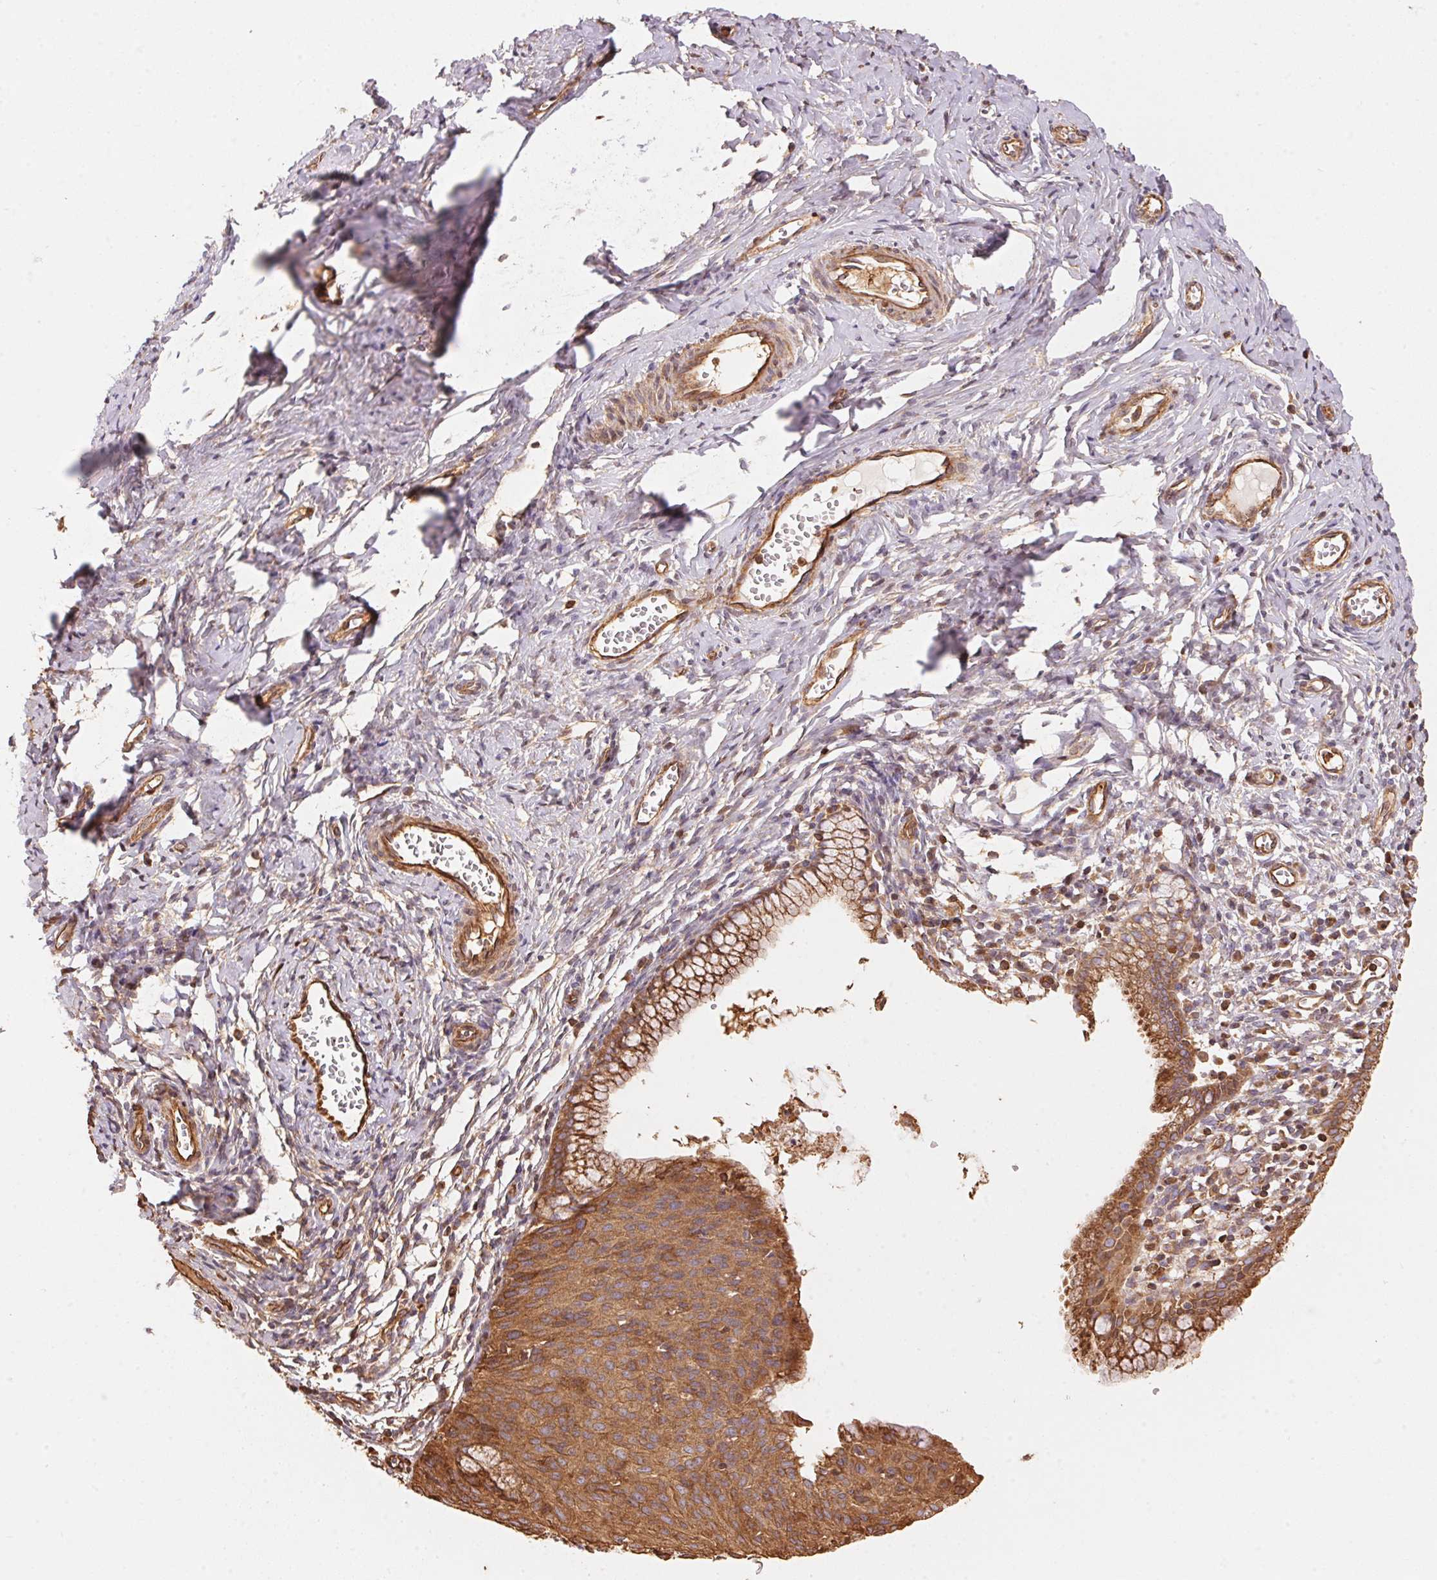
{"staining": {"intensity": "moderate", "quantity": ">75%", "location": "cytoplasmic/membranous"}, "tissue": "cervical cancer", "cell_type": "Tumor cells", "image_type": "cancer", "snomed": [{"axis": "morphology", "description": "Squamous cell carcinoma, NOS"}, {"axis": "topography", "description": "Cervix"}], "caption": "High-power microscopy captured an immunohistochemistry image of cervical cancer, revealing moderate cytoplasmic/membranous staining in about >75% of tumor cells.", "gene": "FRAS1", "patient": {"sex": "female", "age": 52}}